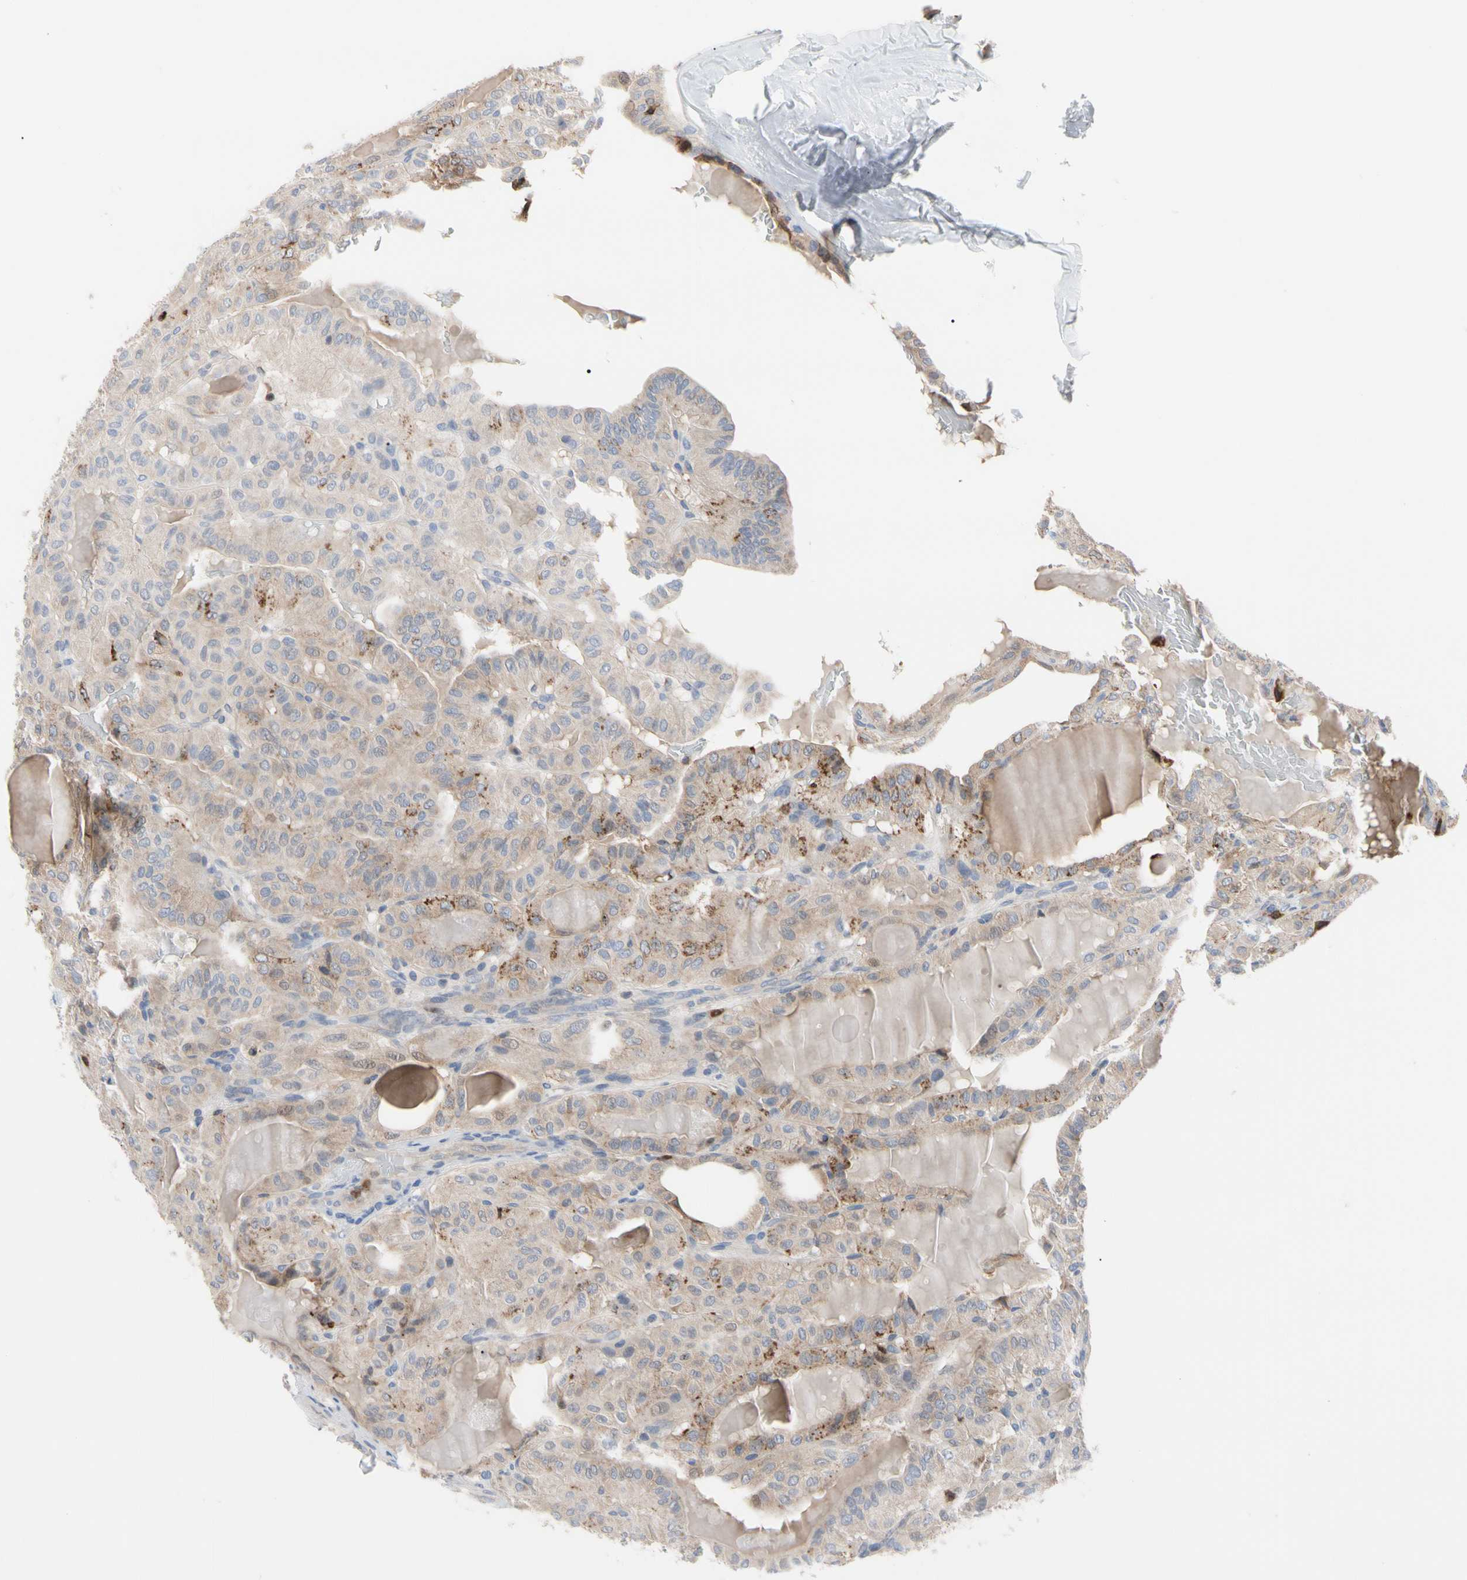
{"staining": {"intensity": "weak", "quantity": "25%-75%", "location": "cytoplasmic/membranous"}, "tissue": "thyroid cancer", "cell_type": "Tumor cells", "image_type": "cancer", "snomed": [{"axis": "morphology", "description": "Papillary adenocarcinoma, NOS"}, {"axis": "topography", "description": "Thyroid gland"}], "caption": "Immunohistochemistry (IHC) staining of papillary adenocarcinoma (thyroid), which exhibits low levels of weak cytoplasmic/membranous expression in approximately 25%-75% of tumor cells indicating weak cytoplasmic/membranous protein staining. The staining was performed using DAB (brown) for protein detection and nuclei were counterstained in hematoxylin (blue).", "gene": "MCL1", "patient": {"sex": "male", "age": 77}}